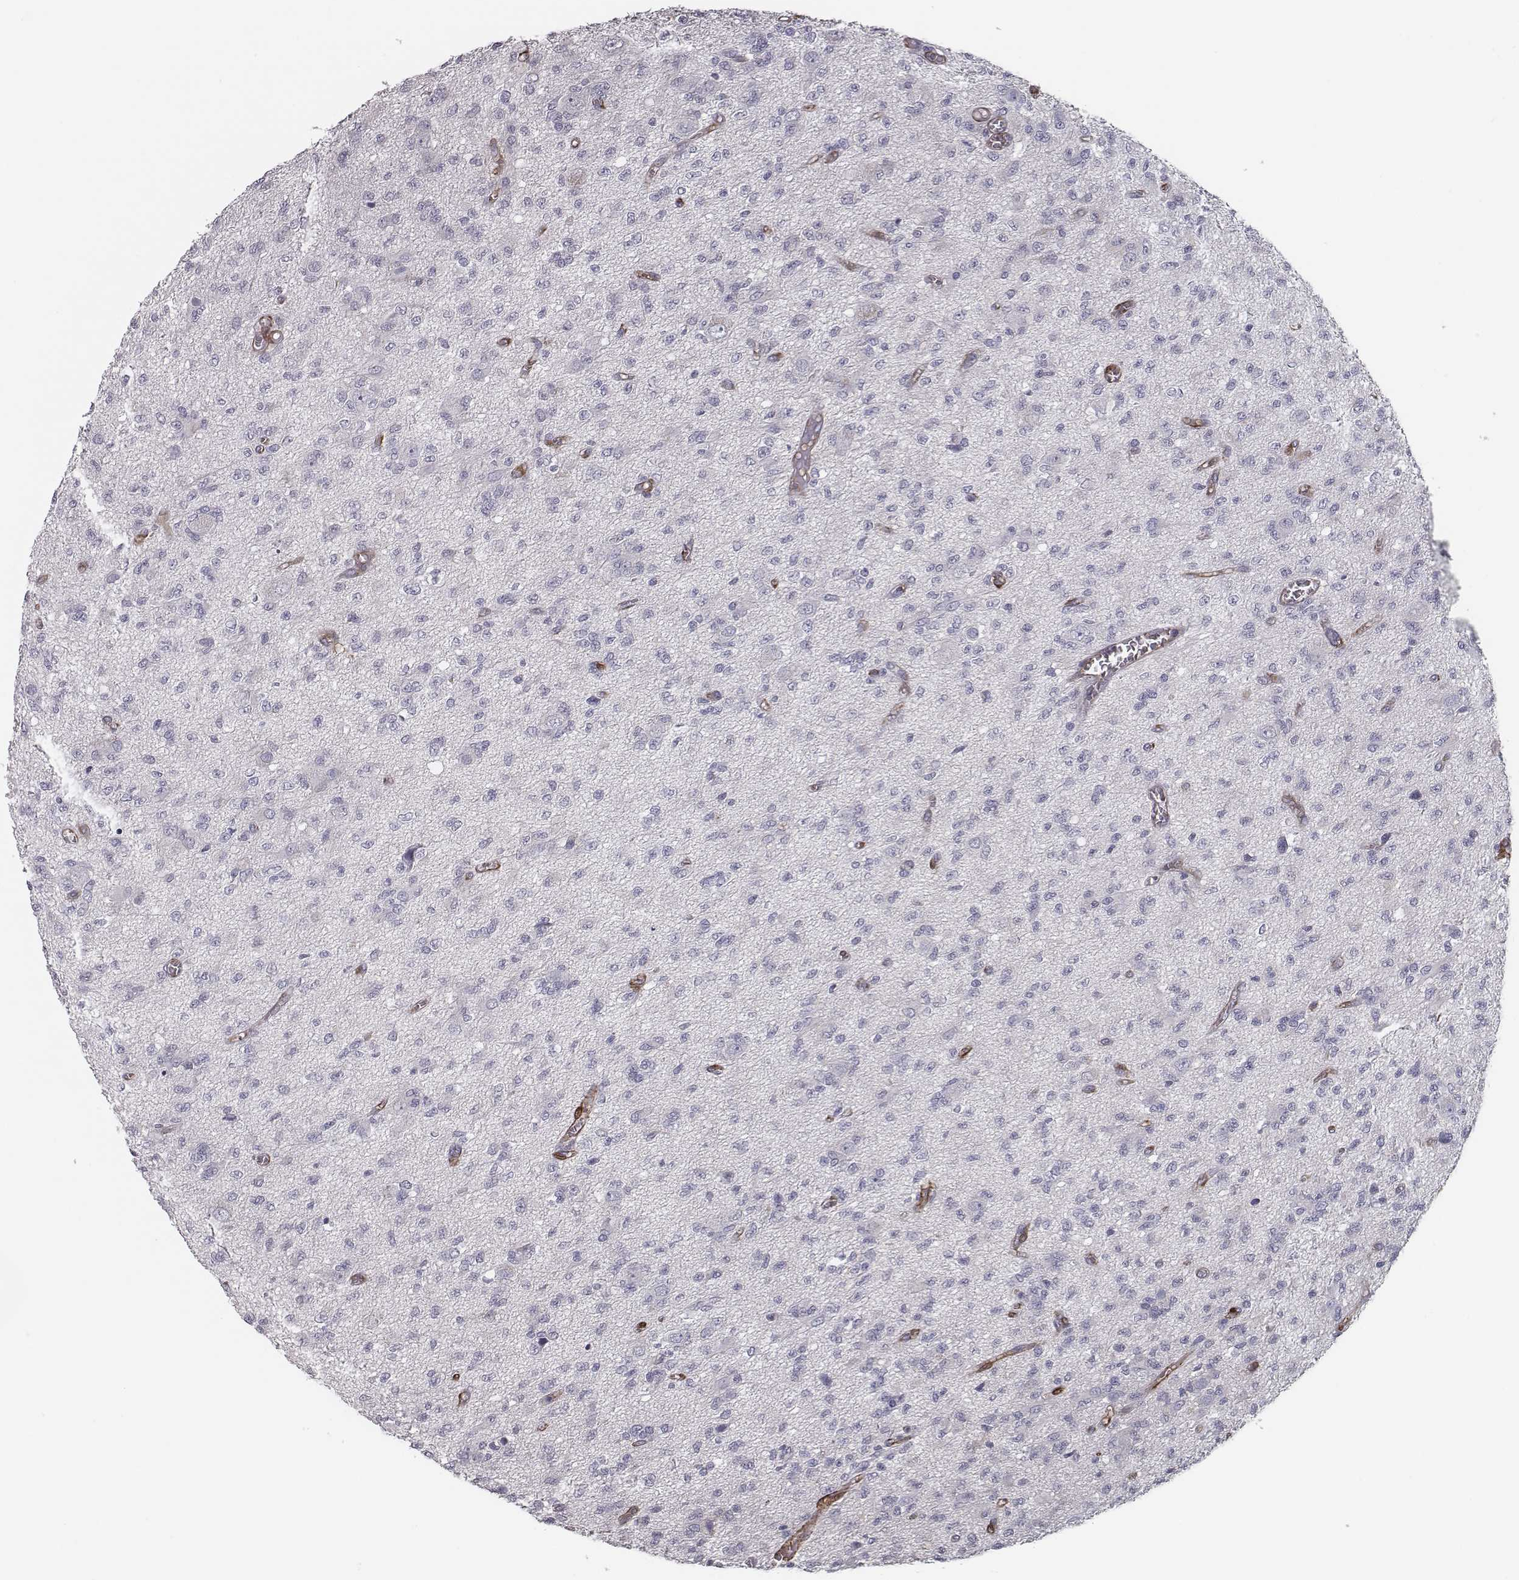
{"staining": {"intensity": "negative", "quantity": "none", "location": "none"}, "tissue": "glioma", "cell_type": "Tumor cells", "image_type": "cancer", "snomed": [{"axis": "morphology", "description": "Glioma, malignant, Low grade"}, {"axis": "topography", "description": "Brain"}], "caption": "Immunohistochemistry photomicrograph of glioma stained for a protein (brown), which exhibits no expression in tumor cells.", "gene": "ISYNA1", "patient": {"sex": "male", "age": 64}}